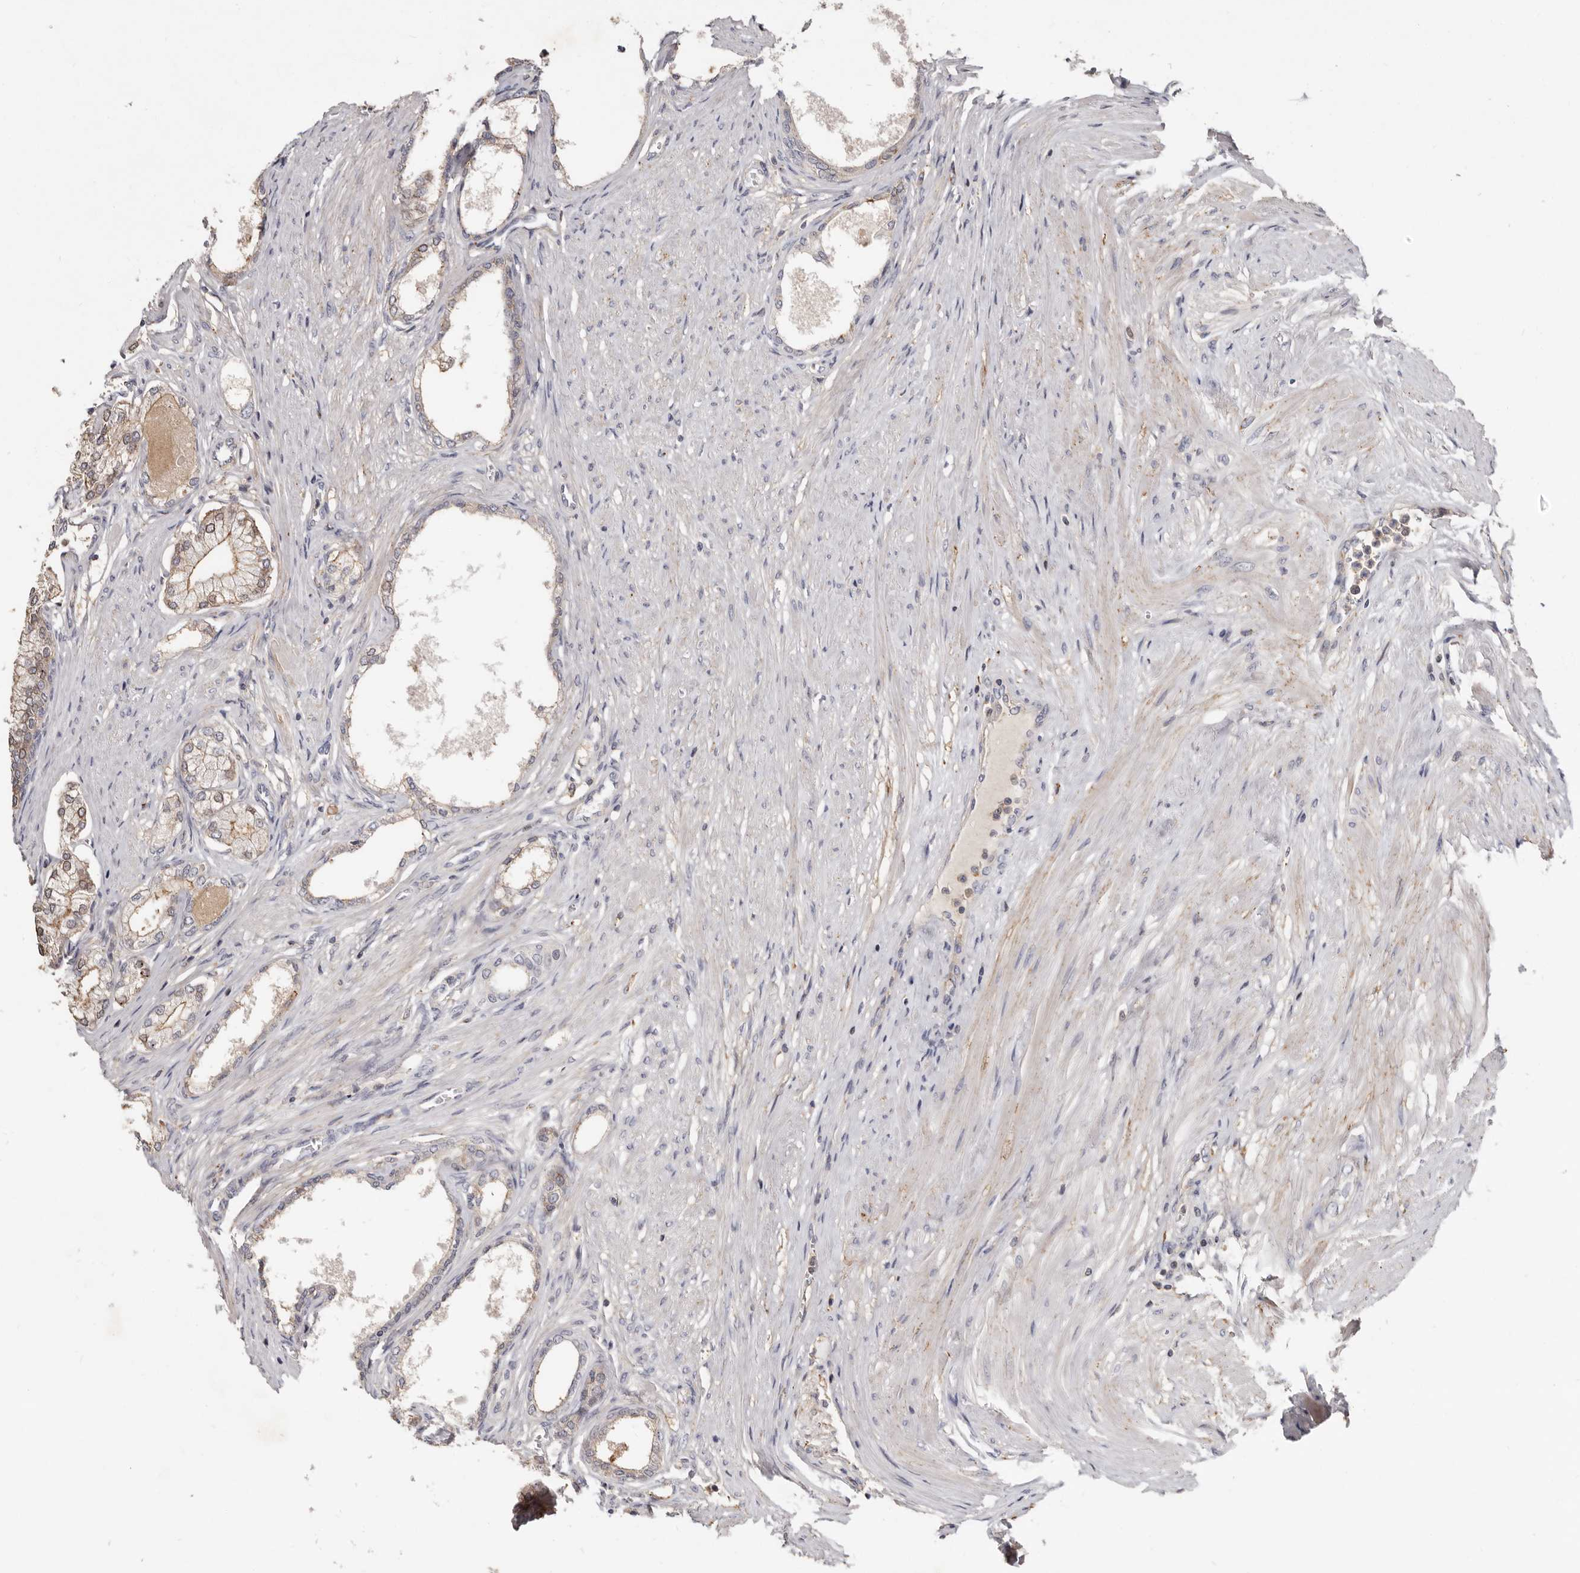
{"staining": {"intensity": "moderate", "quantity": ">75%", "location": "cytoplasmic/membranous"}, "tissue": "prostate", "cell_type": "Glandular cells", "image_type": "normal", "snomed": [{"axis": "morphology", "description": "Normal tissue, NOS"}, {"axis": "morphology", "description": "Urothelial carcinoma, Low grade"}, {"axis": "topography", "description": "Urinary bladder"}, {"axis": "topography", "description": "Prostate"}], "caption": "Unremarkable prostate shows moderate cytoplasmic/membranous positivity in about >75% of glandular cells, visualized by immunohistochemistry.", "gene": "KIF26B", "patient": {"sex": "male", "age": 60}}